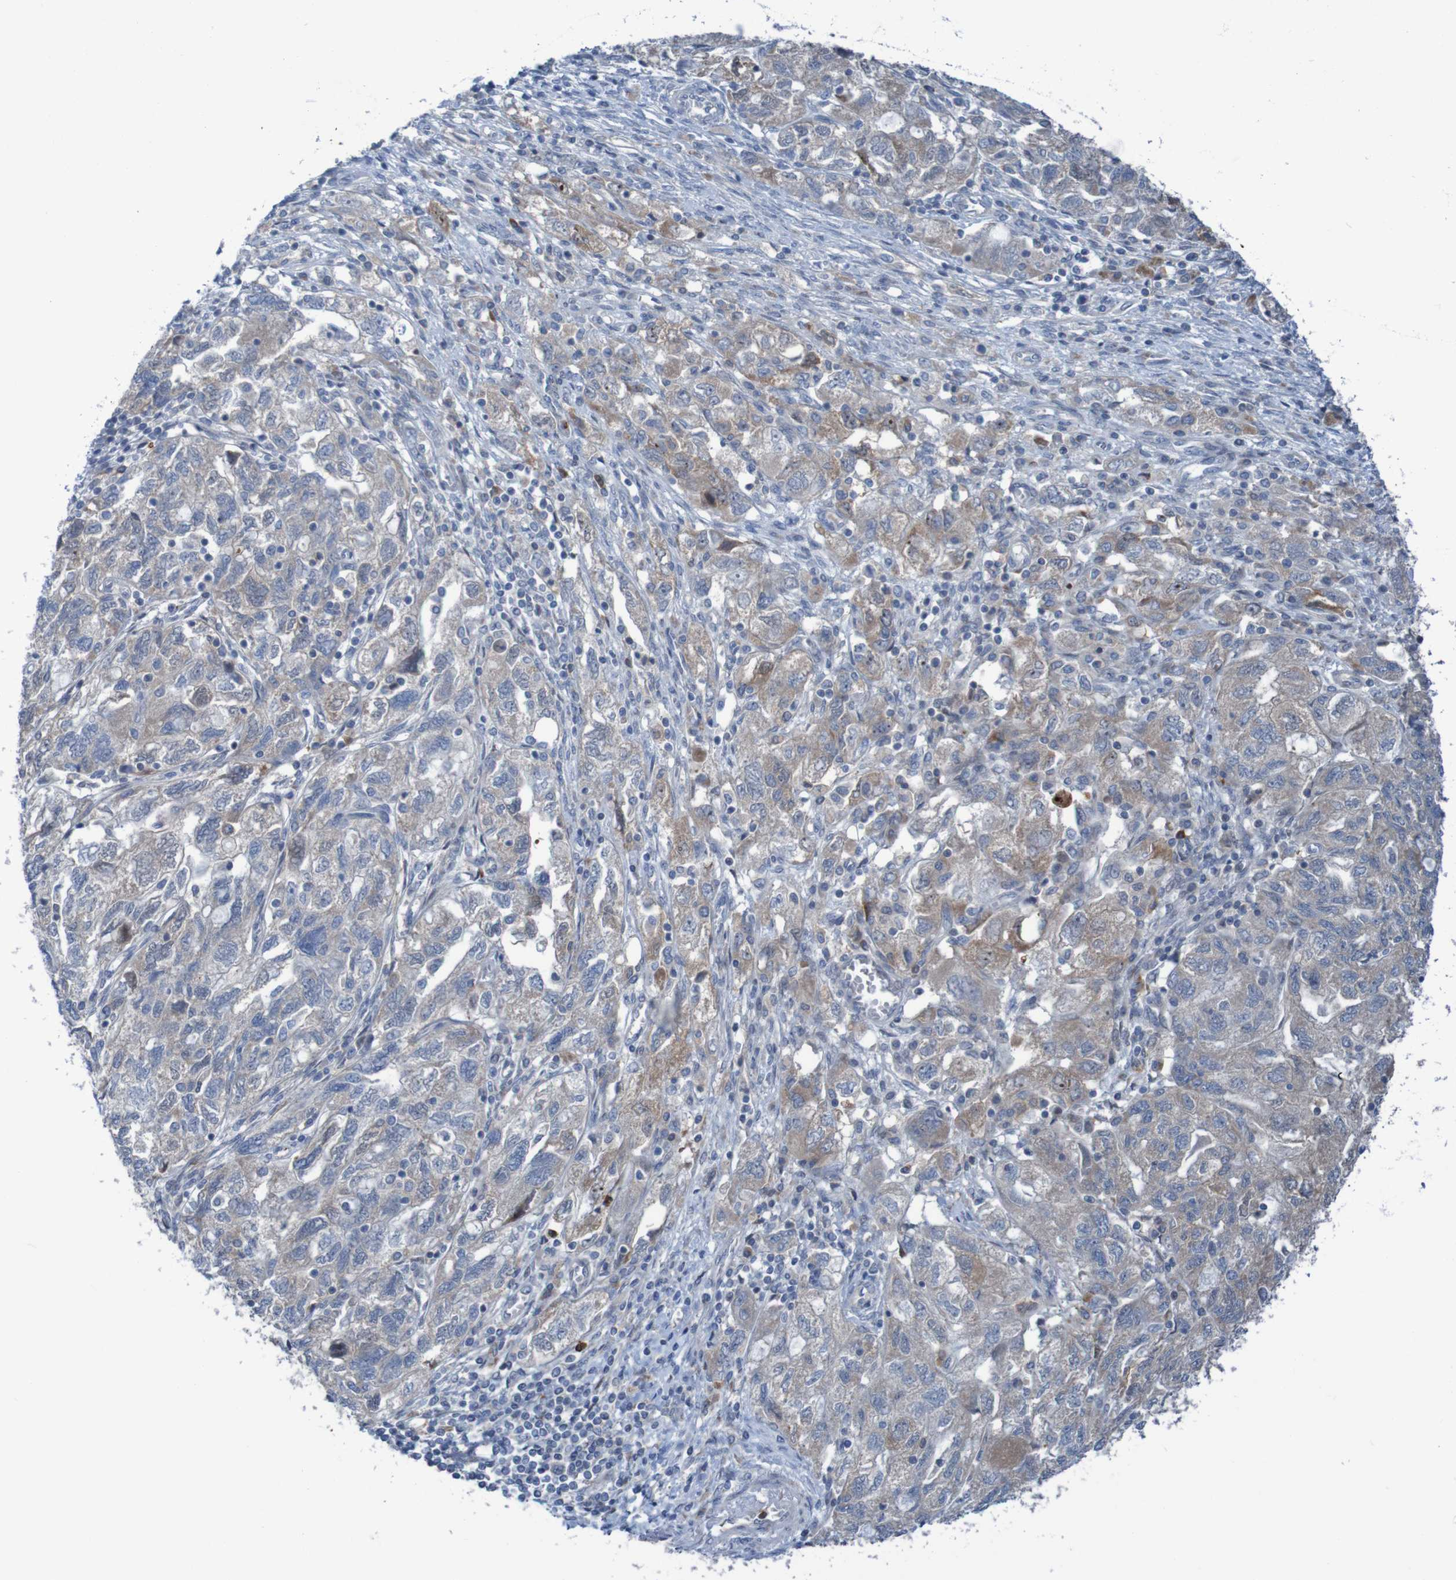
{"staining": {"intensity": "weak", "quantity": "25%-75%", "location": "cytoplasmic/membranous"}, "tissue": "ovarian cancer", "cell_type": "Tumor cells", "image_type": "cancer", "snomed": [{"axis": "morphology", "description": "Carcinoma, NOS"}, {"axis": "morphology", "description": "Cystadenocarcinoma, serous, NOS"}, {"axis": "topography", "description": "Ovary"}], "caption": "There is low levels of weak cytoplasmic/membranous positivity in tumor cells of ovarian serous cystadenocarcinoma, as demonstrated by immunohistochemical staining (brown color).", "gene": "ANGPT4", "patient": {"sex": "female", "age": 69}}